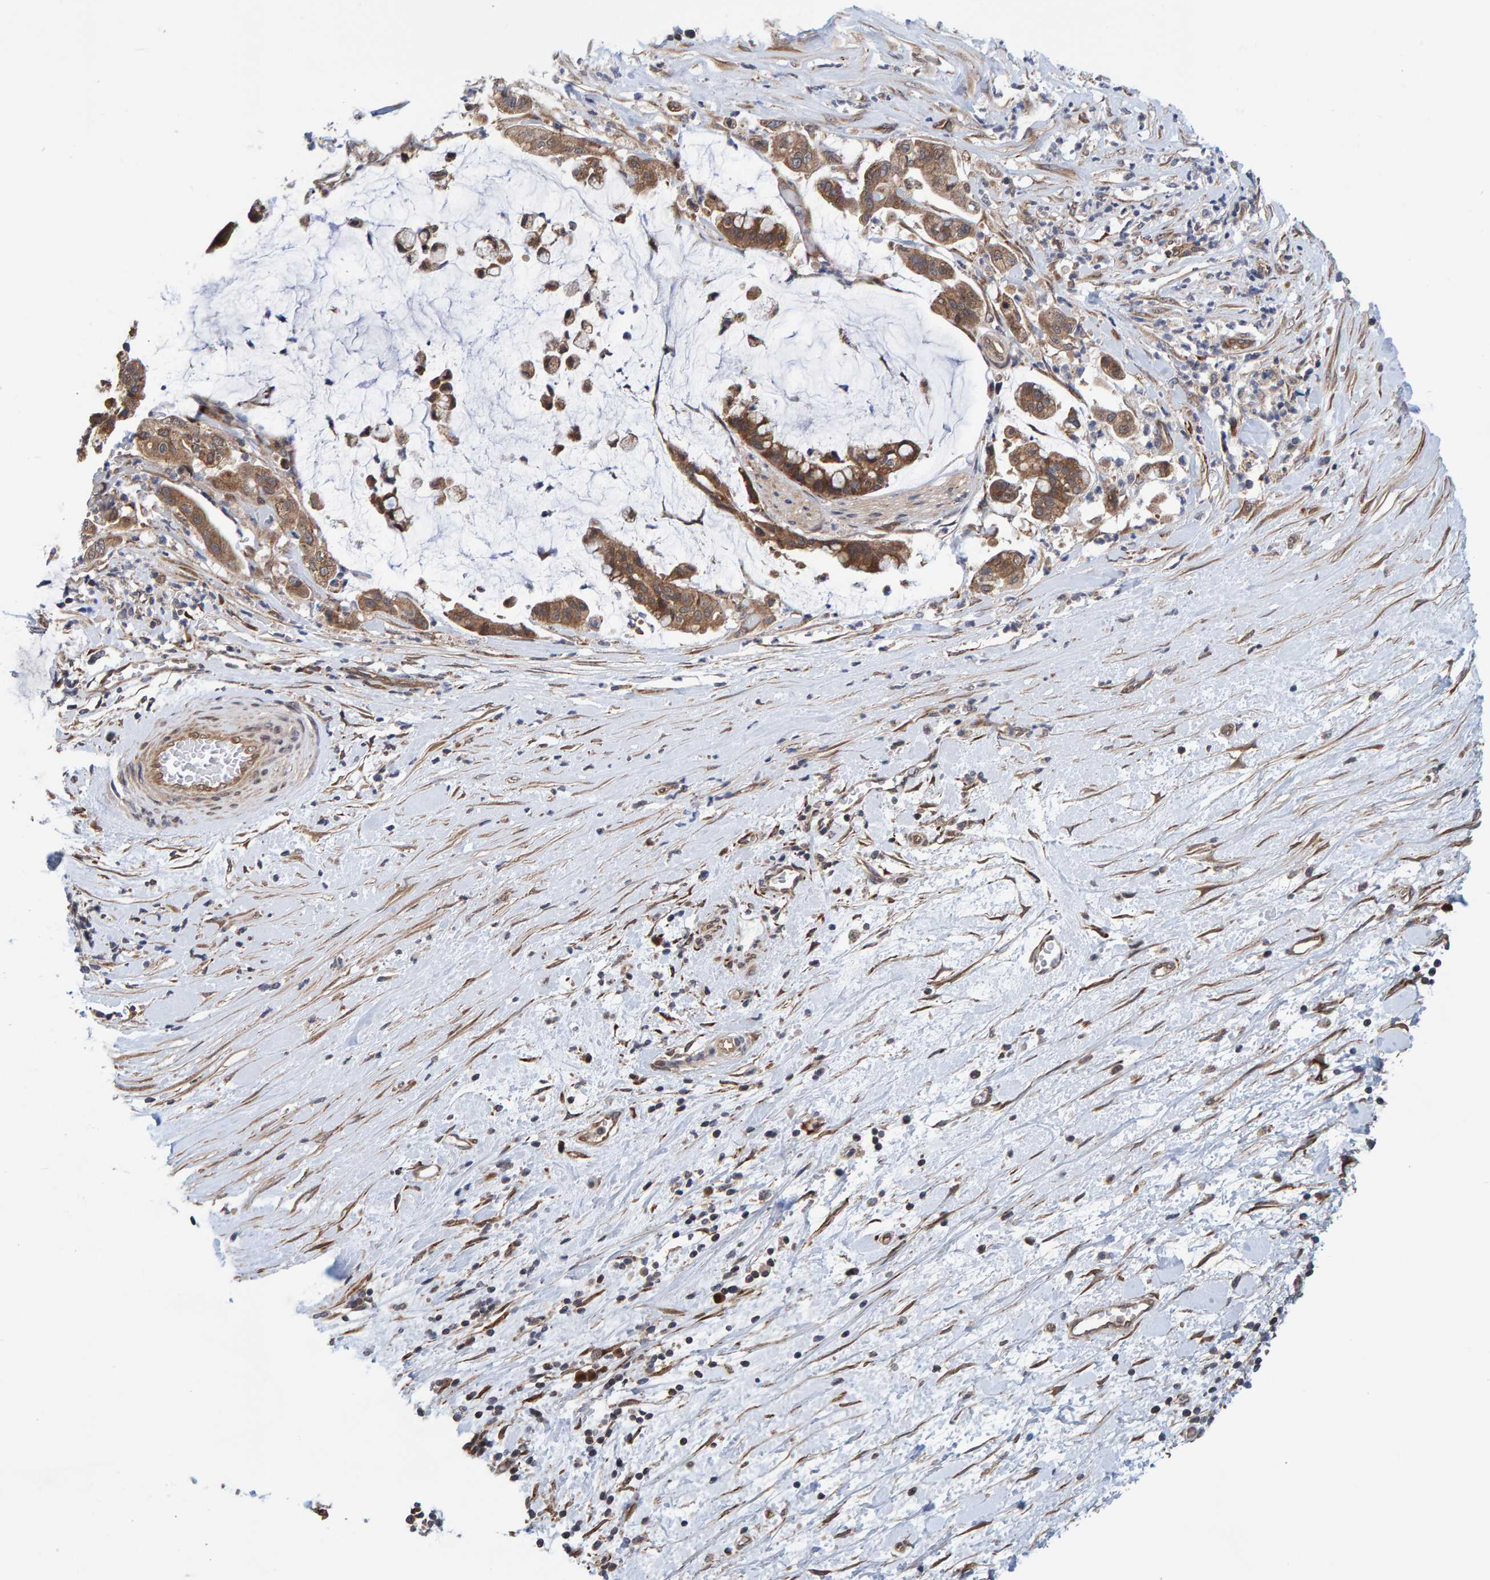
{"staining": {"intensity": "moderate", "quantity": ">75%", "location": "cytoplasmic/membranous"}, "tissue": "pancreatic cancer", "cell_type": "Tumor cells", "image_type": "cancer", "snomed": [{"axis": "morphology", "description": "Adenocarcinoma, NOS"}, {"axis": "topography", "description": "Pancreas"}], "caption": "The histopathology image shows immunohistochemical staining of pancreatic cancer. There is moderate cytoplasmic/membranous staining is identified in approximately >75% of tumor cells.", "gene": "SCRN2", "patient": {"sex": "male", "age": 41}}